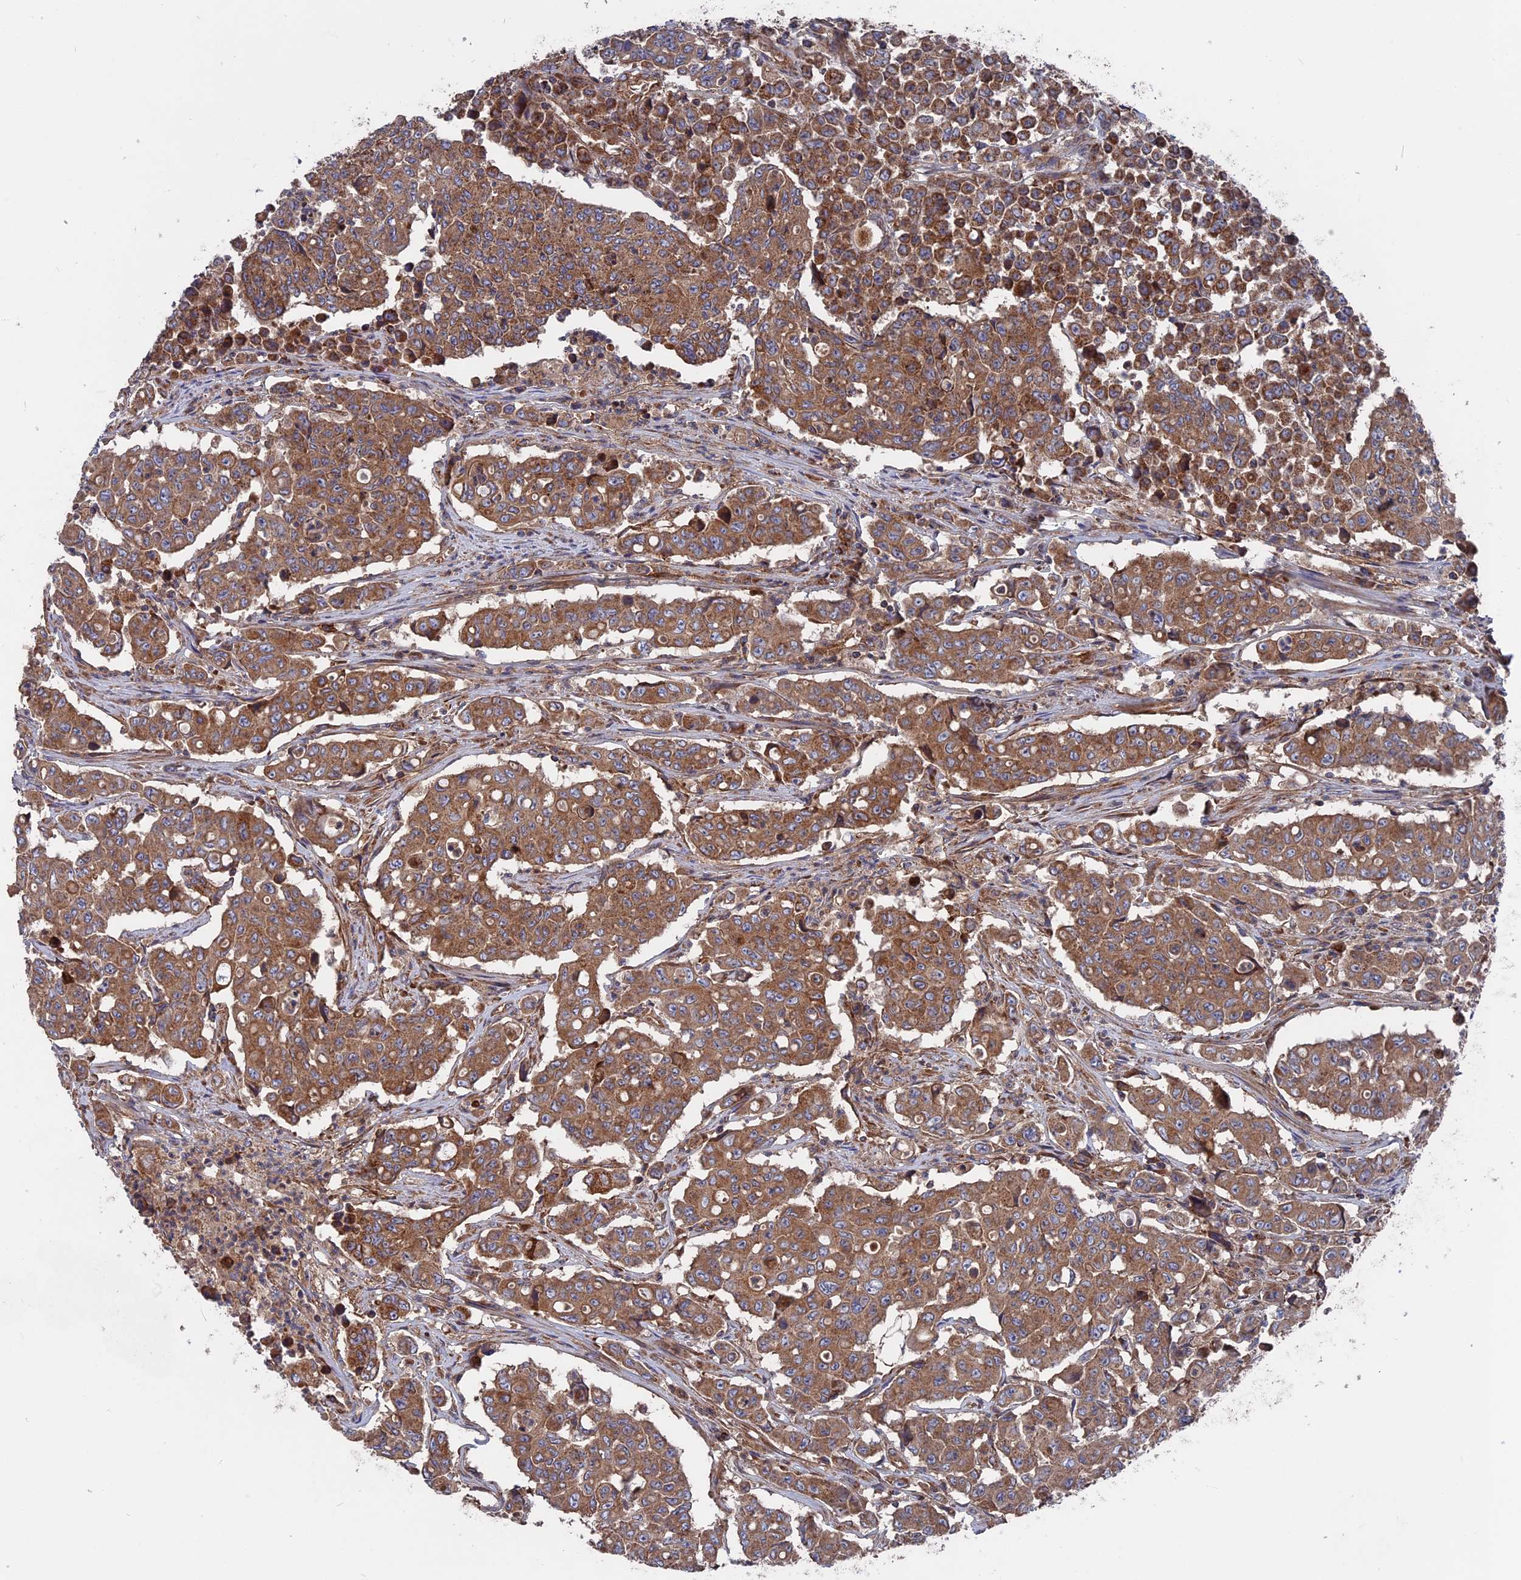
{"staining": {"intensity": "moderate", "quantity": ">75%", "location": "cytoplasmic/membranous"}, "tissue": "colorectal cancer", "cell_type": "Tumor cells", "image_type": "cancer", "snomed": [{"axis": "morphology", "description": "Adenocarcinoma, NOS"}, {"axis": "topography", "description": "Colon"}], "caption": "This is an image of IHC staining of colorectal cancer, which shows moderate positivity in the cytoplasmic/membranous of tumor cells.", "gene": "TELO2", "patient": {"sex": "male", "age": 51}}